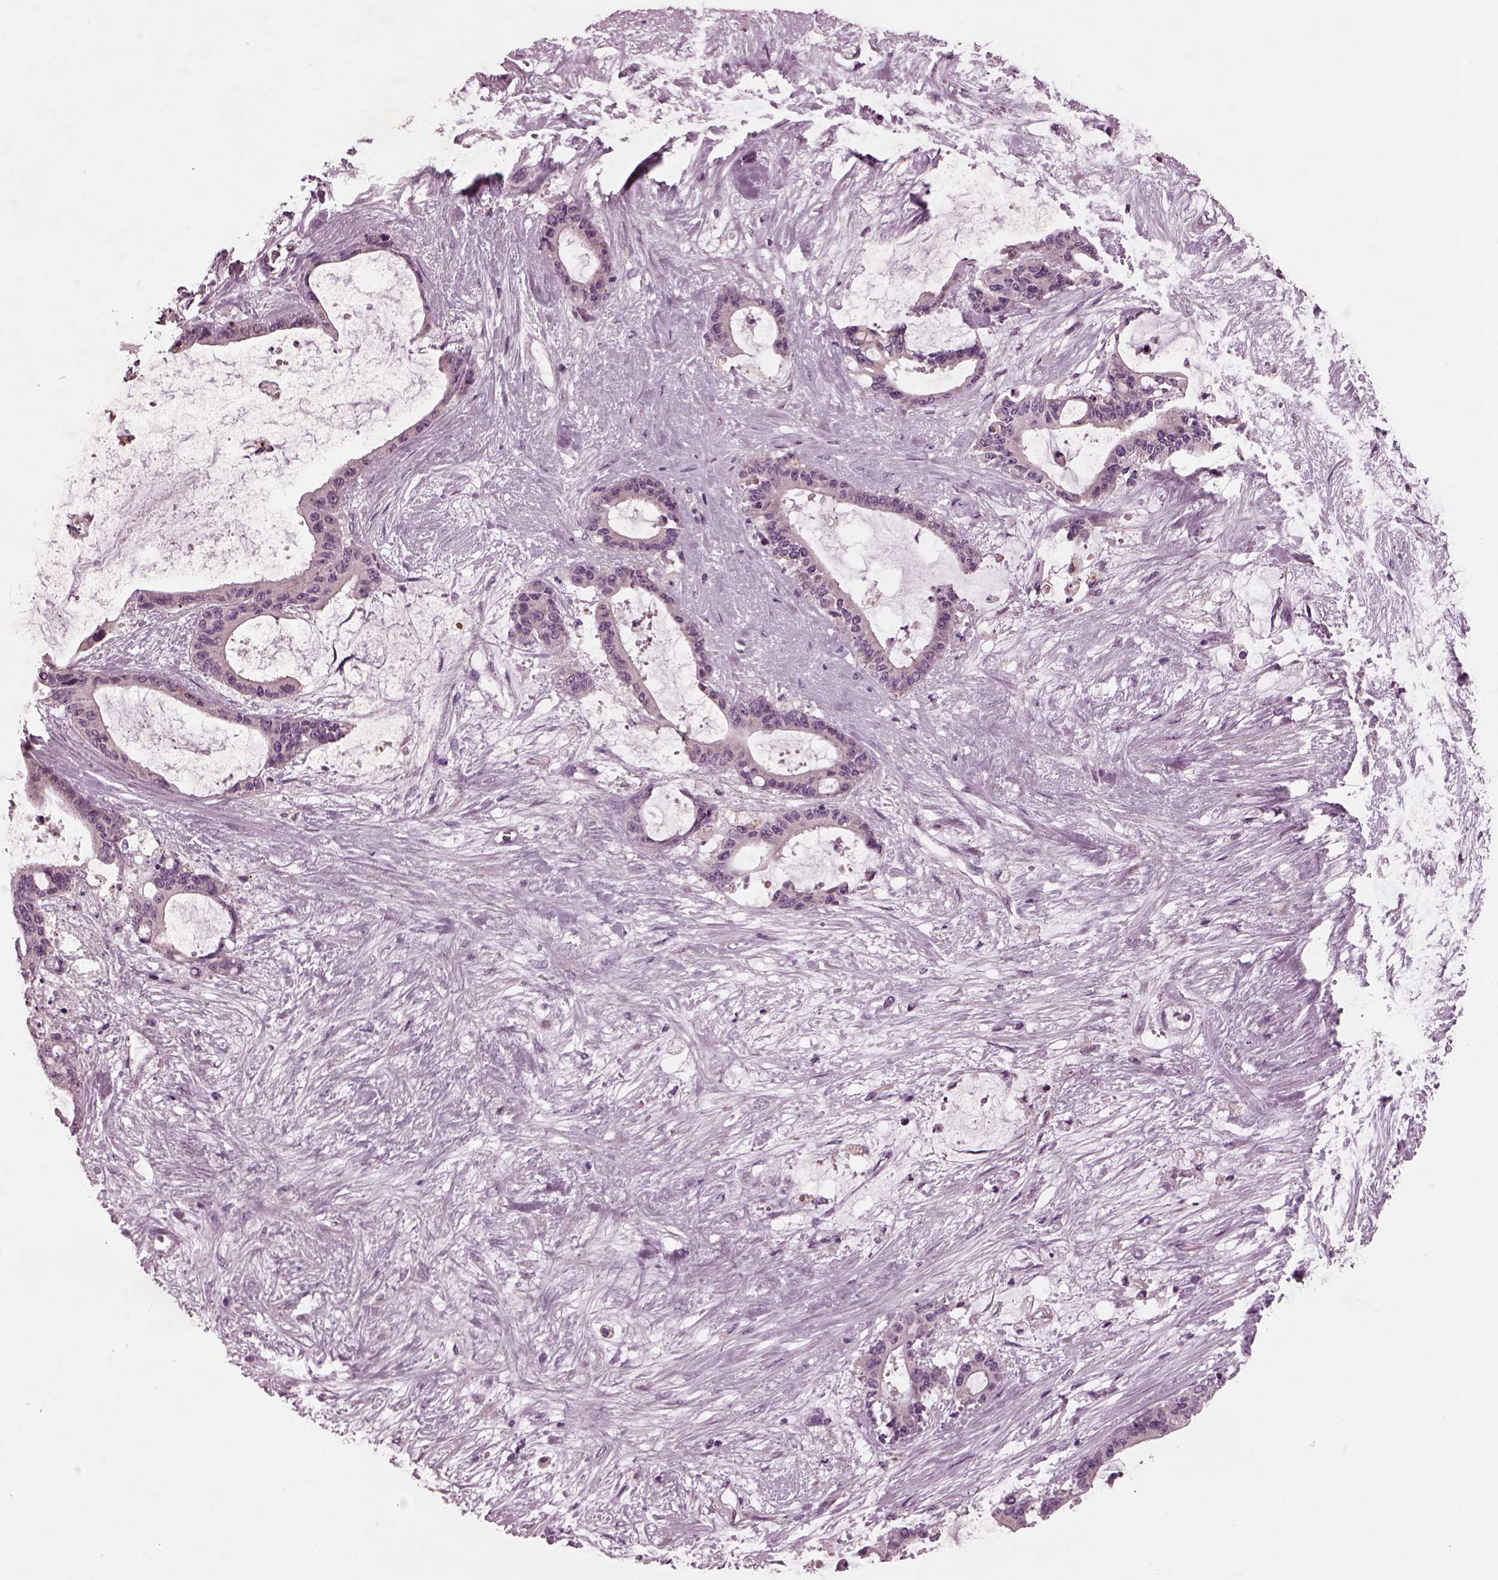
{"staining": {"intensity": "weak", "quantity": ">75%", "location": "cytoplasmic/membranous"}, "tissue": "liver cancer", "cell_type": "Tumor cells", "image_type": "cancer", "snomed": [{"axis": "morphology", "description": "Normal tissue, NOS"}, {"axis": "morphology", "description": "Cholangiocarcinoma"}, {"axis": "topography", "description": "Liver"}, {"axis": "topography", "description": "Peripheral nerve tissue"}], "caption": "Liver cancer (cholangiocarcinoma) stained for a protein (brown) displays weak cytoplasmic/membranous positive staining in approximately >75% of tumor cells.", "gene": "AP4M1", "patient": {"sex": "female", "age": 73}}